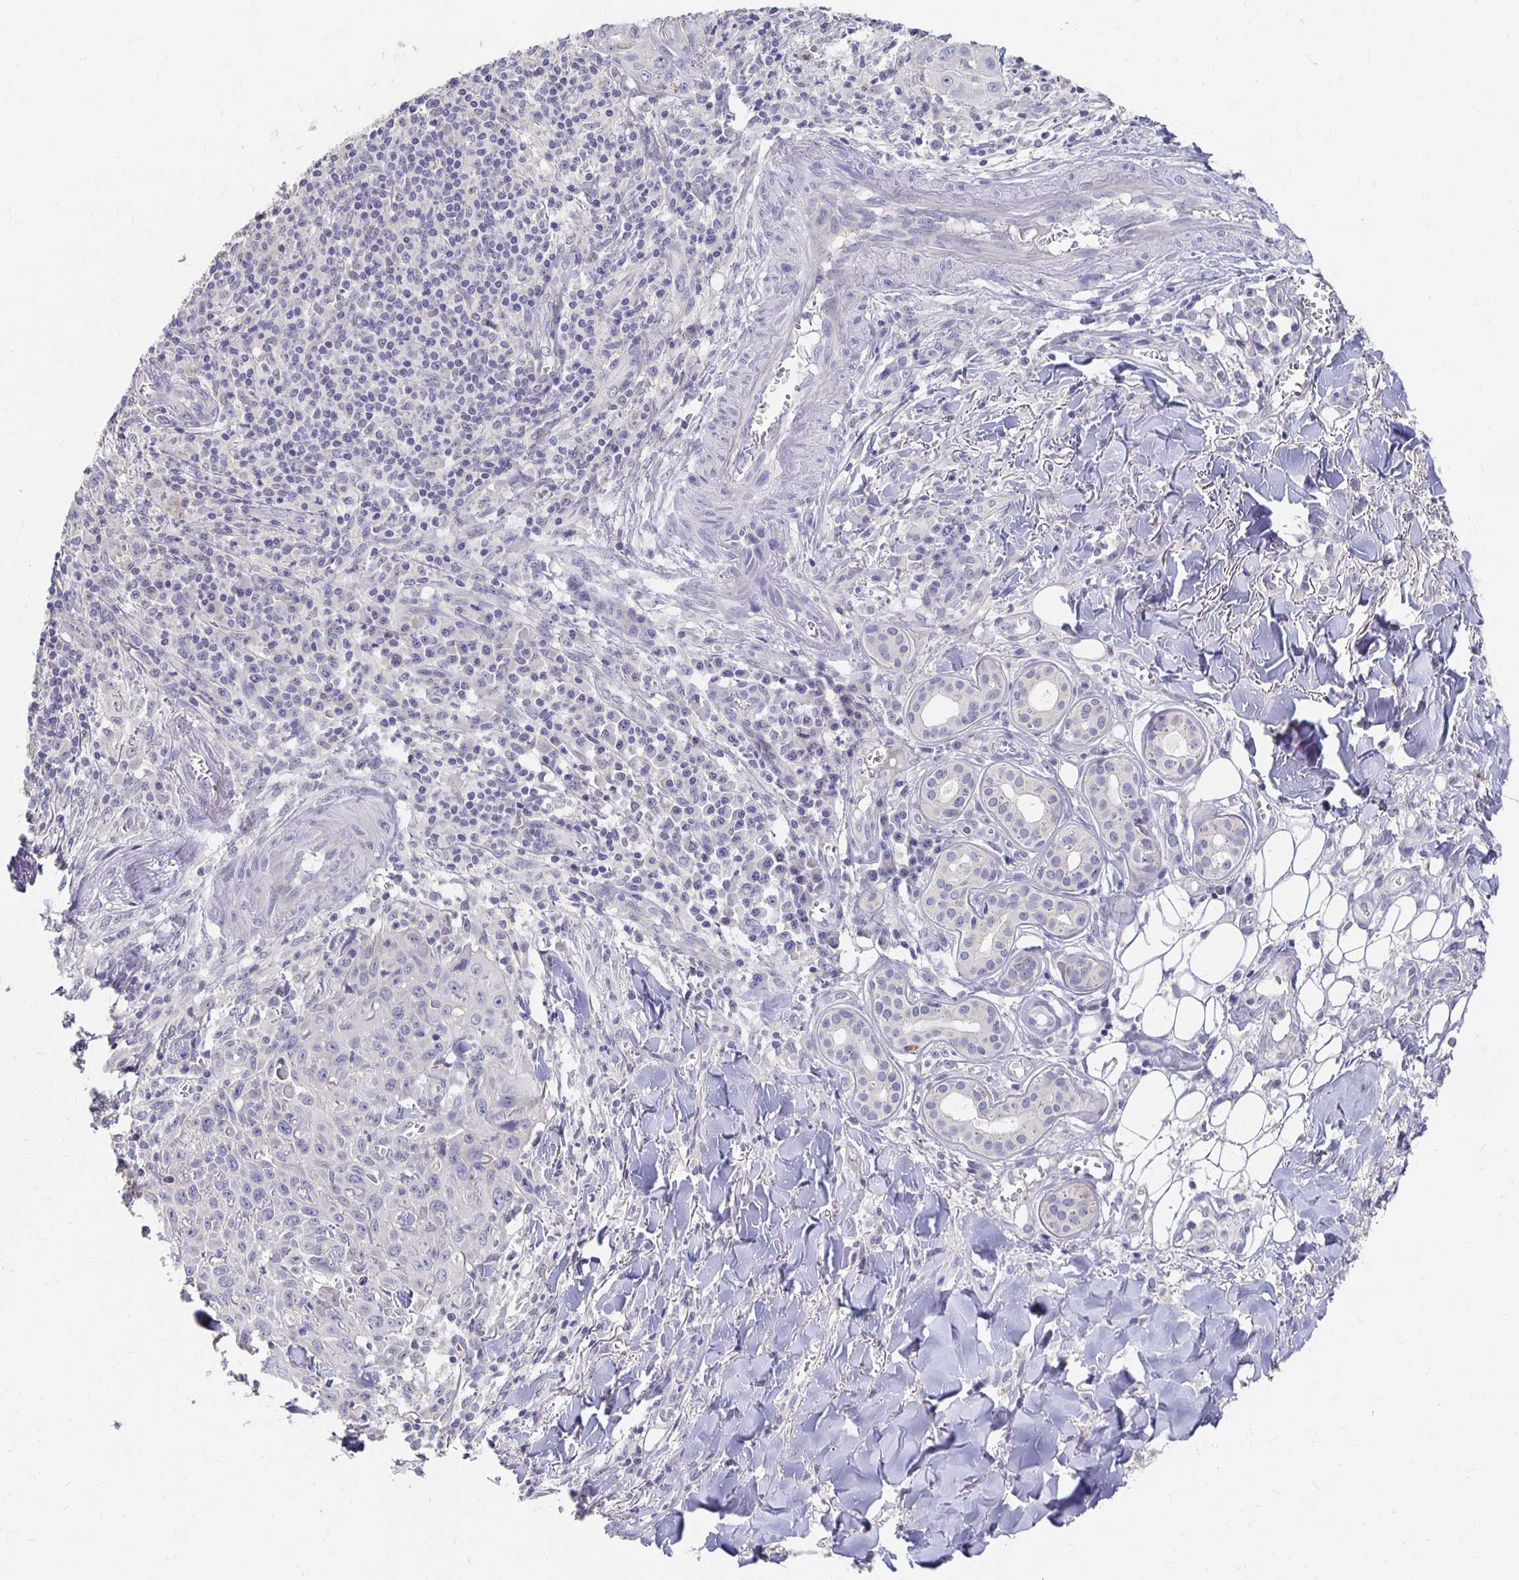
{"staining": {"intensity": "negative", "quantity": "none", "location": "none"}, "tissue": "skin cancer", "cell_type": "Tumor cells", "image_type": "cancer", "snomed": [{"axis": "morphology", "description": "Squamous cell carcinoma, NOS"}, {"axis": "topography", "description": "Skin"}], "caption": "There is no significant staining in tumor cells of squamous cell carcinoma (skin).", "gene": "FKRP", "patient": {"sex": "male", "age": 75}}